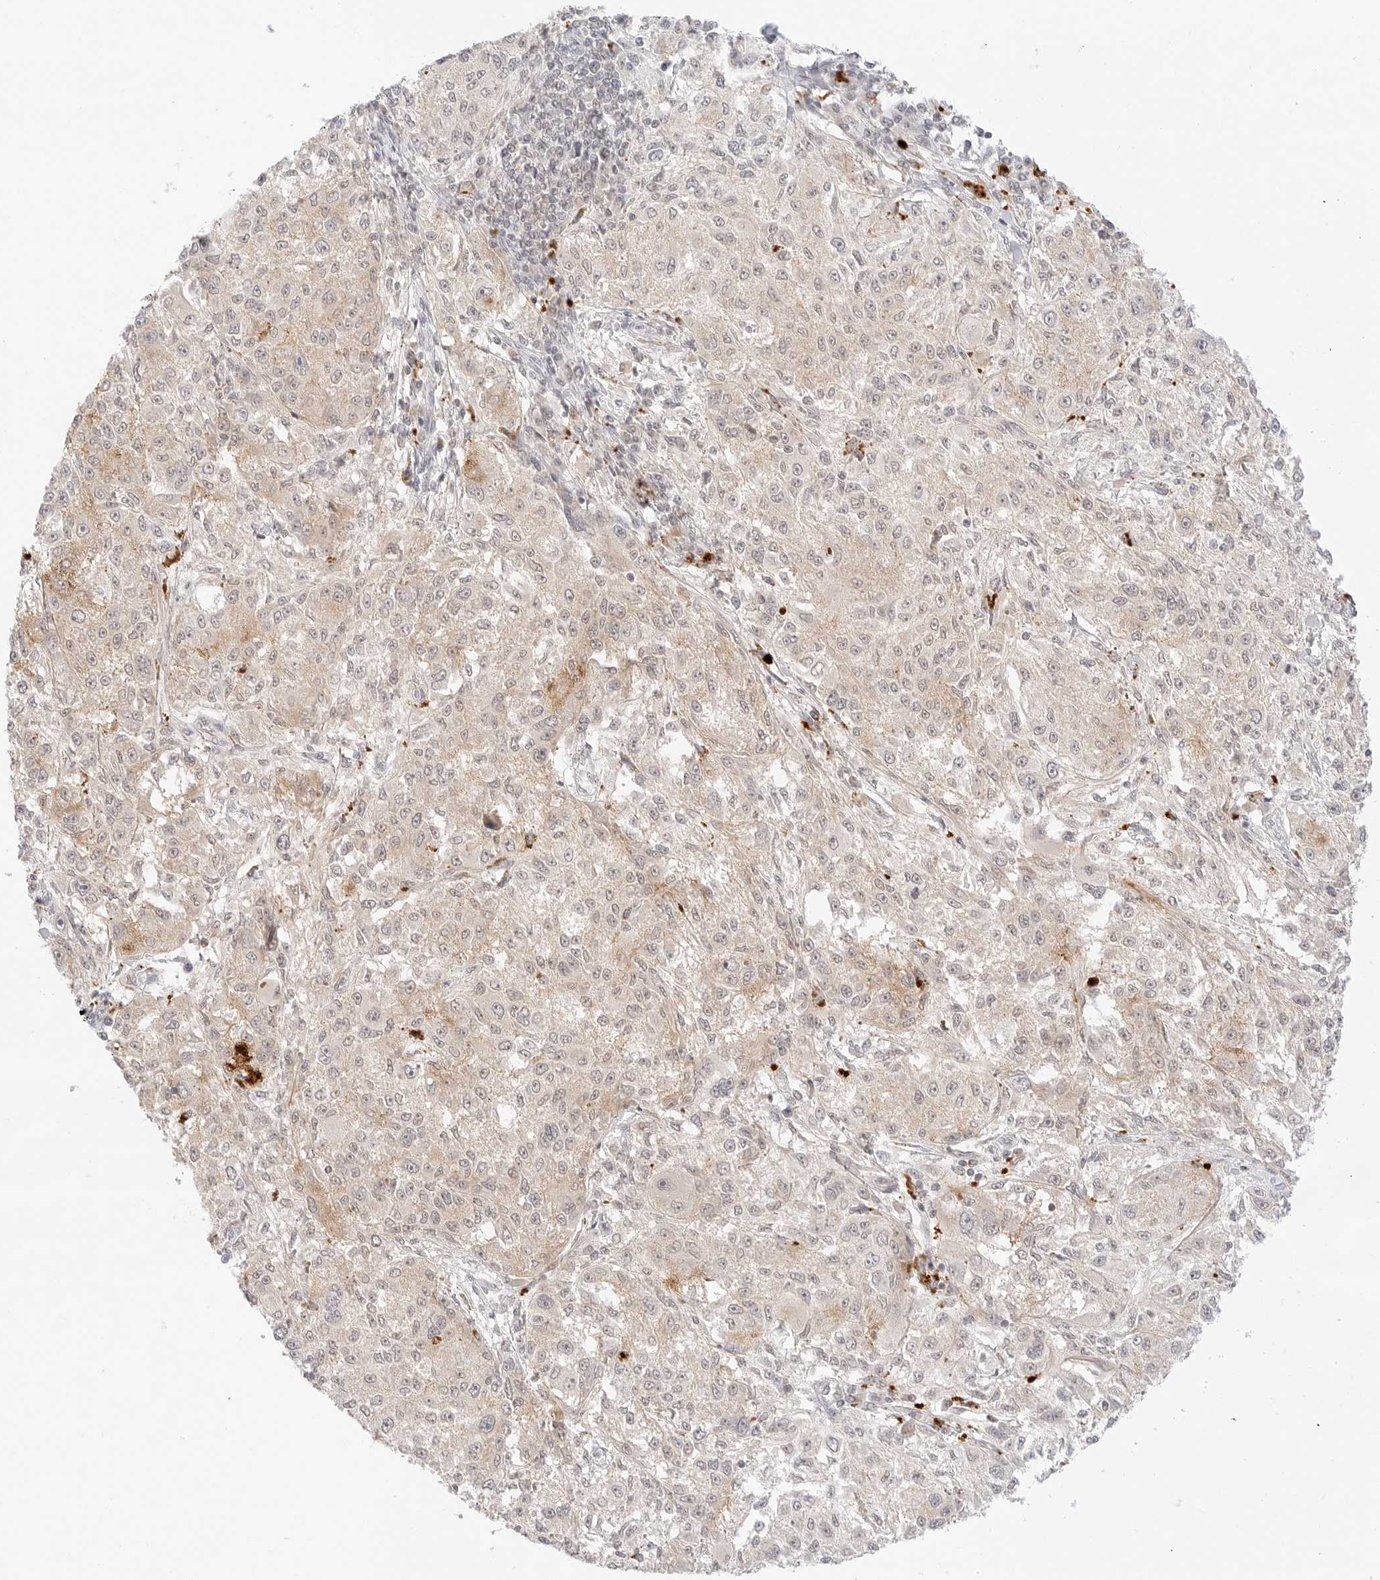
{"staining": {"intensity": "weak", "quantity": "<25%", "location": "cytoplasmic/membranous"}, "tissue": "melanoma", "cell_type": "Tumor cells", "image_type": "cancer", "snomed": [{"axis": "morphology", "description": "Necrosis, NOS"}, {"axis": "morphology", "description": "Malignant melanoma, NOS"}, {"axis": "topography", "description": "Skin"}], "caption": "Immunohistochemical staining of human malignant melanoma reveals no significant positivity in tumor cells. Brightfield microscopy of IHC stained with DAB (3,3'-diaminobenzidine) (brown) and hematoxylin (blue), captured at high magnification.", "gene": "GNAS", "patient": {"sex": "female", "age": 87}}